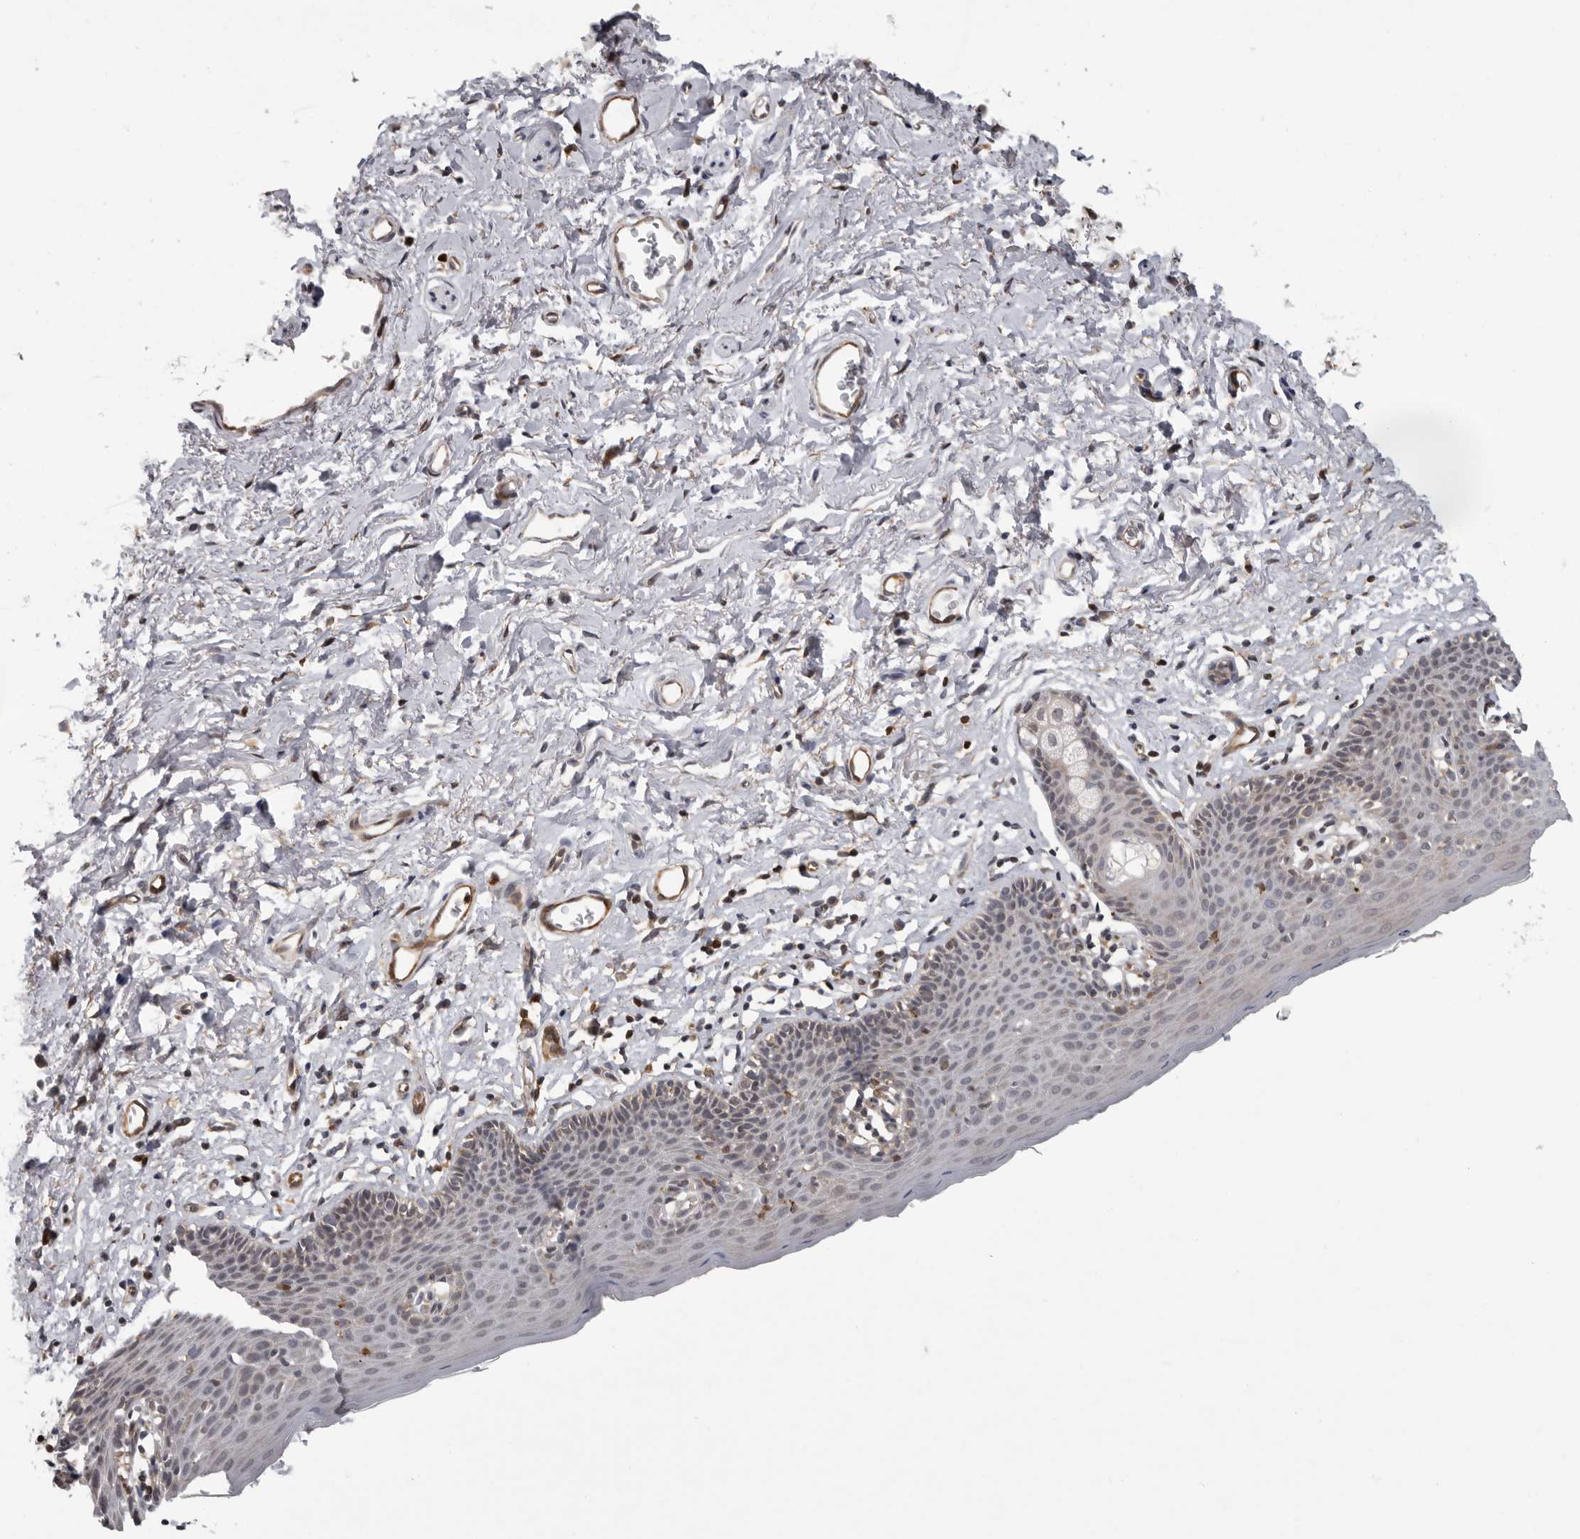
{"staining": {"intensity": "weak", "quantity": "<25%", "location": "cytoplasmic/membranous"}, "tissue": "skin", "cell_type": "Epidermal cells", "image_type": "normal", "snomed": [{"axis": "morphology", "description": "Normal tissue, NOS"}, {"axis": "topography", "description": "Vulva"}], "caption": "The micrograph exhibits no staining of epidermal cells in benign skin. (Stains: DAB (3,3'-diaminobenzidine) immunohistochemistry with hematoxylin counter stain, Microscopy: brightfield microscopy at high magnification).", "gene": "FGFR4", "patient": {"sex": "female", "age": 66}}